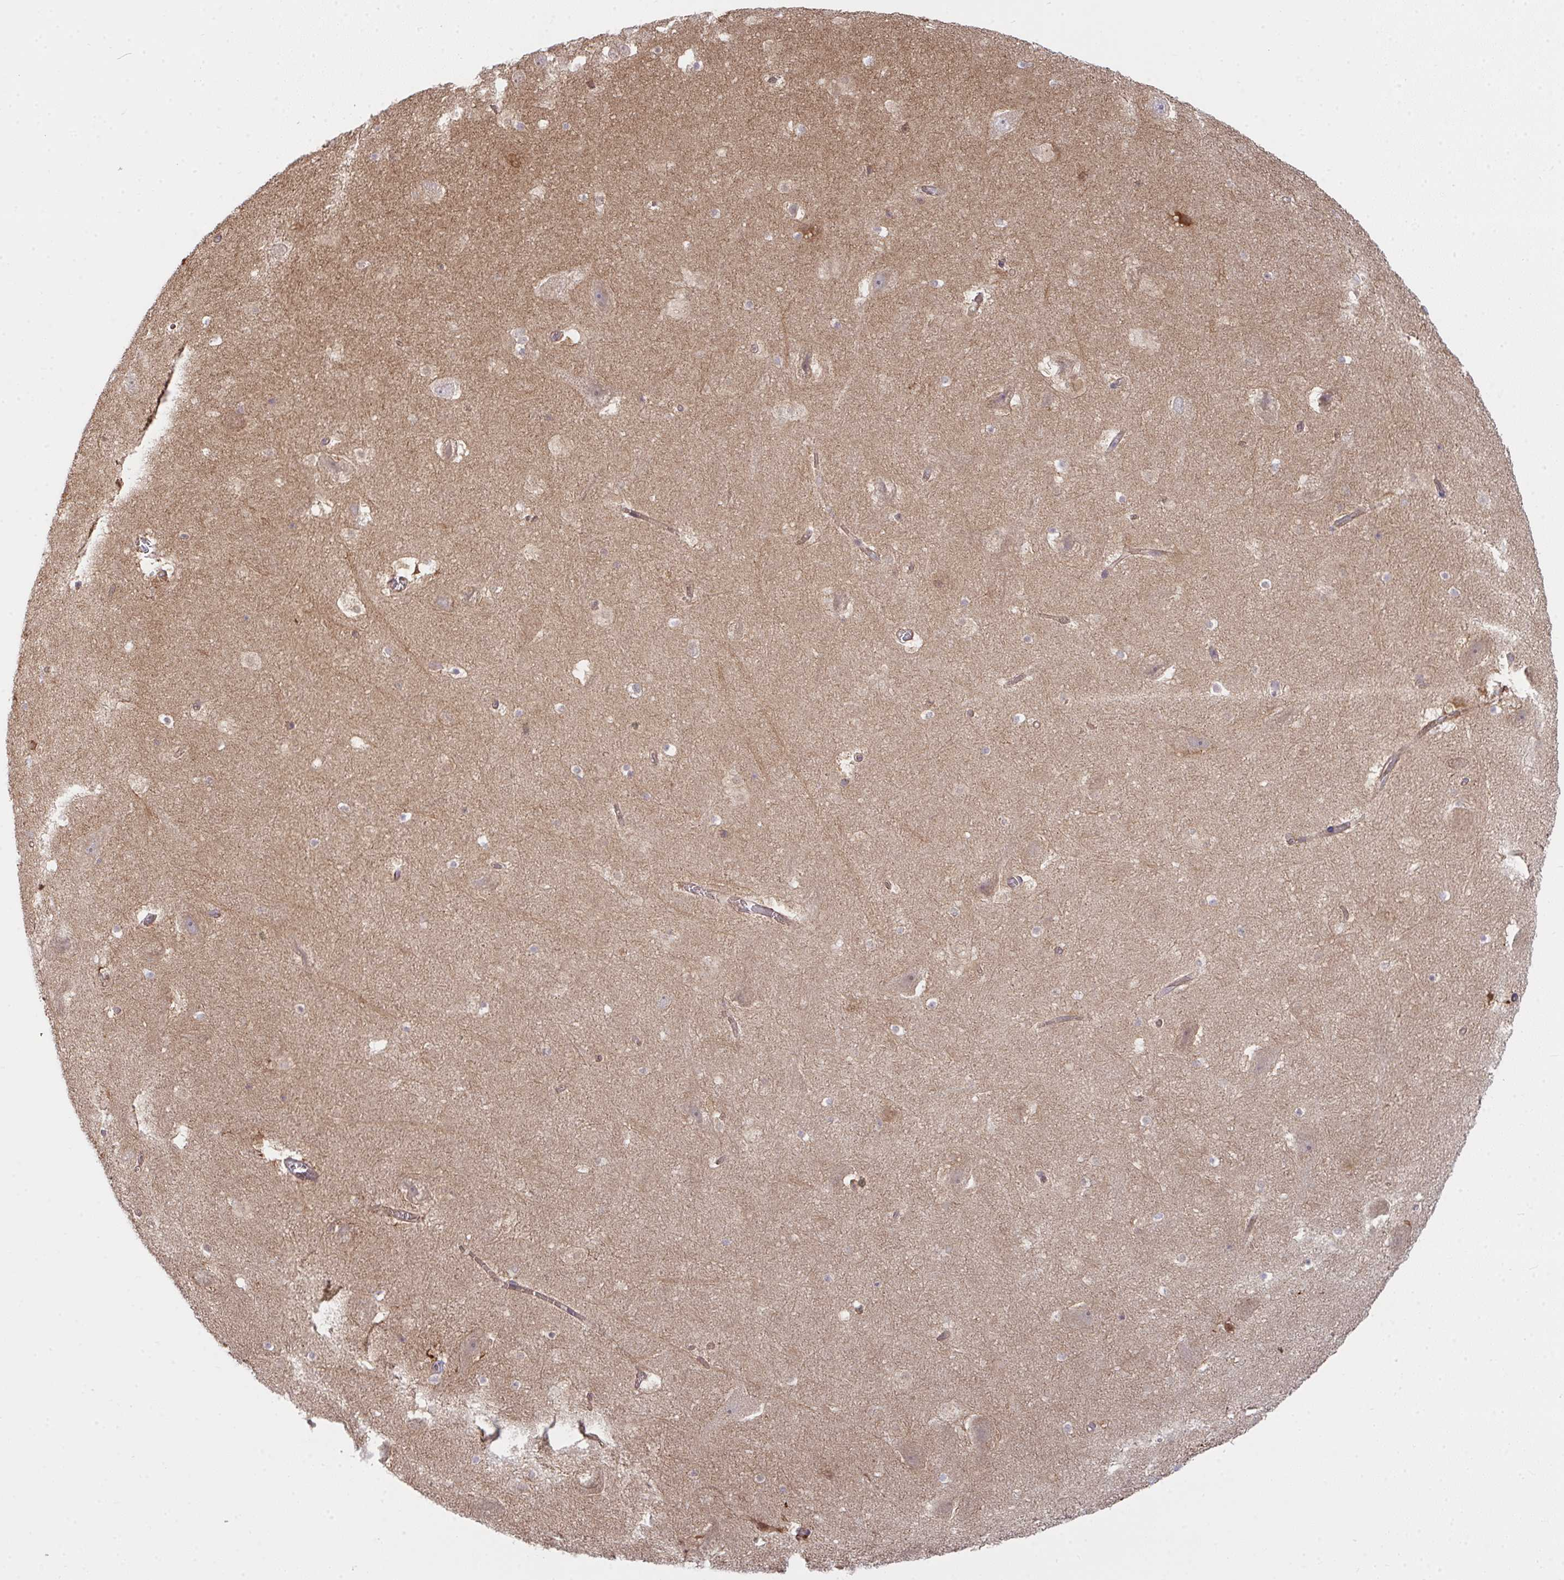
{"staining": {"intensity": "negative", "quantity": "none", "location": "none"}, "tissue": "hippocampus", "cell_type": "Glial cells", "image_type": "normal", "snomed": [{"axis": "morphology", "description": "Normal tissue, NOS"}, {"axis": "topography", "description": "Hippocampus"}], "caption": "DAB (3,3'-diaminobenzidine) immunohistochemical staining of benign human hippocampus exhibits no significant expression in glial cells.", "gene": "CASP9", "patient": {"sex": "female", "age": 42}}